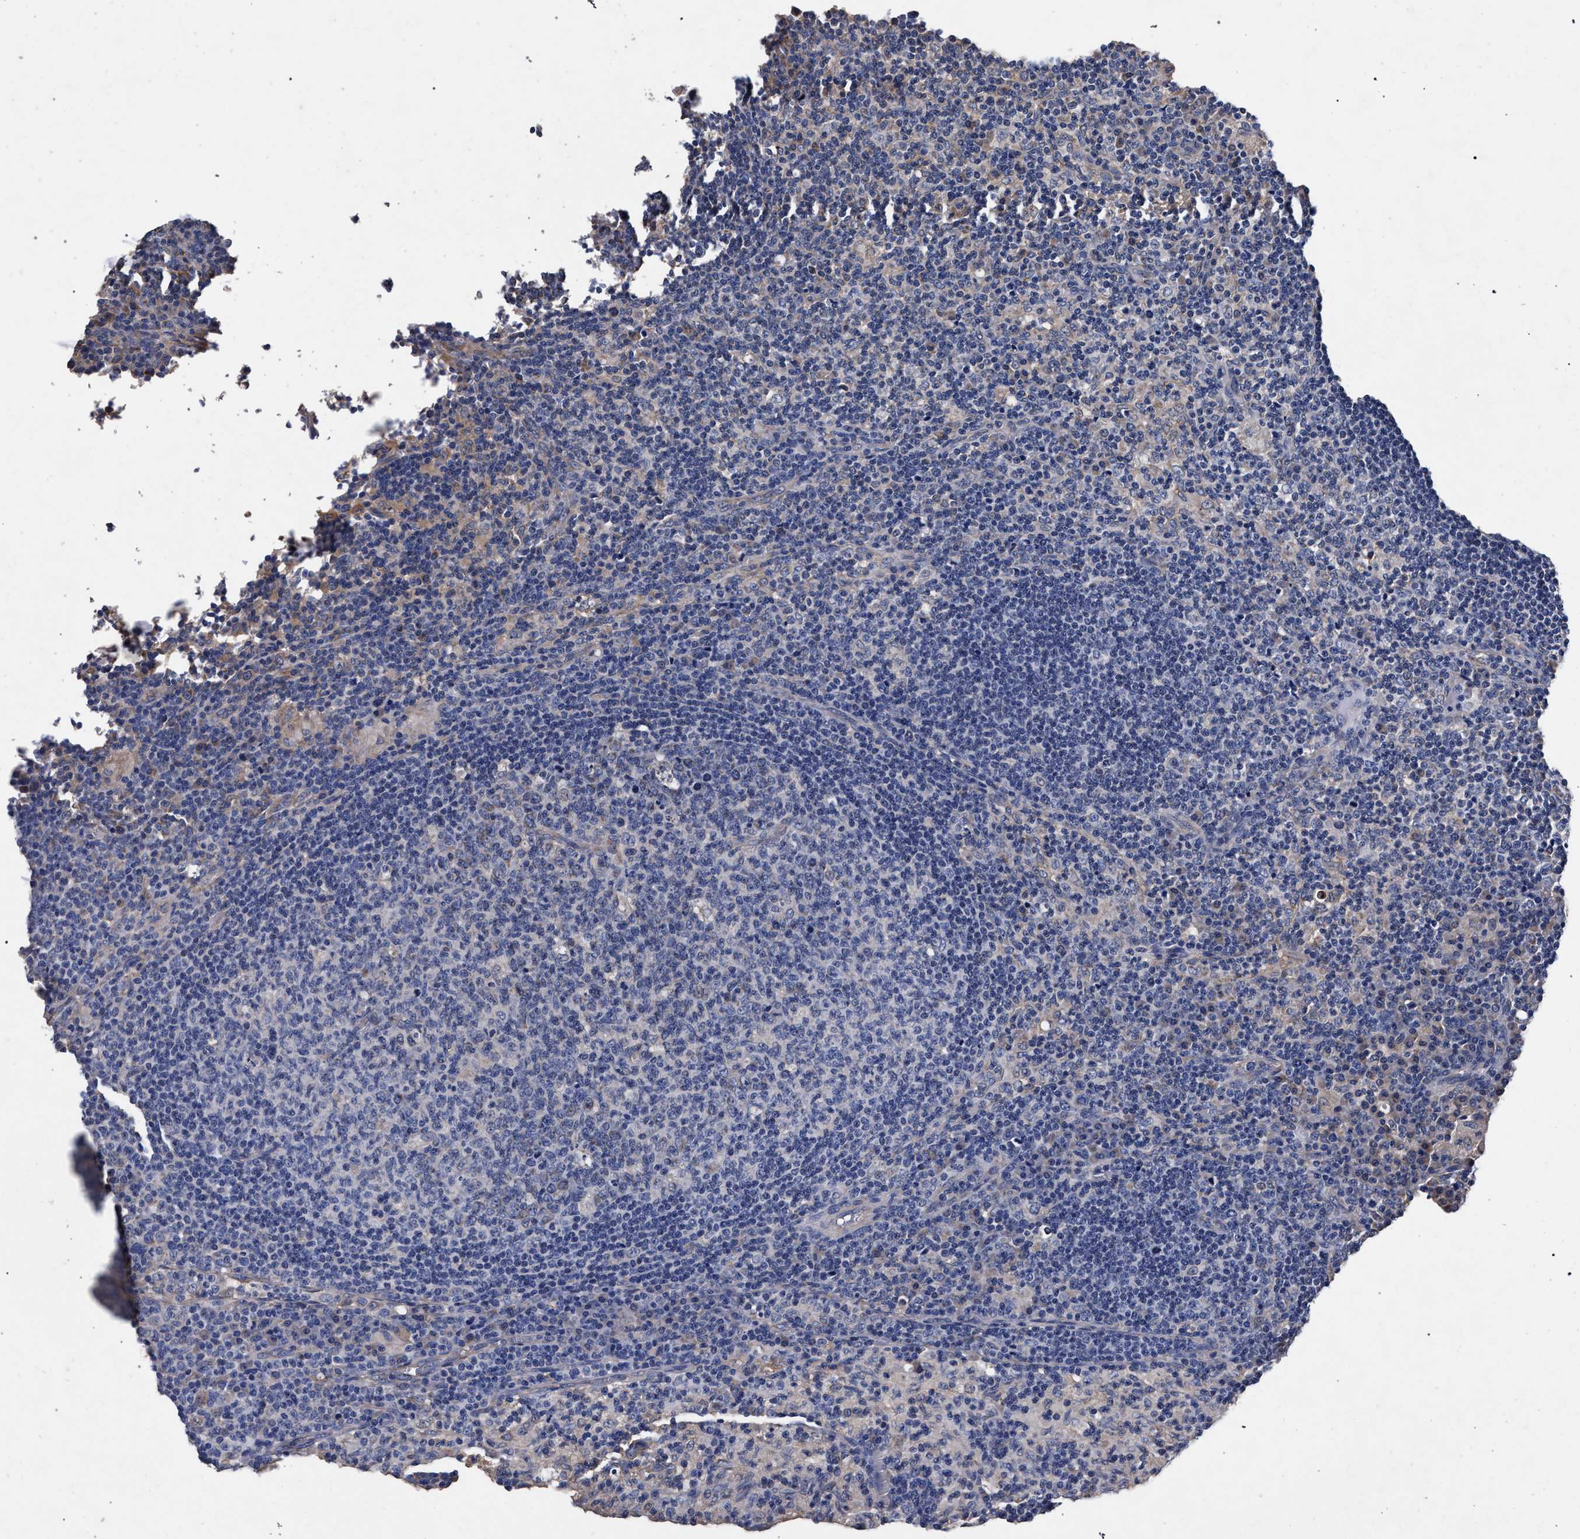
{"staining": {"intensity": "negative", "quantity": "none", "location": "none"}, "tissue": "lymph node", "cell_type": "Germinal center cells", "image_type": "normal", "snomed": [{"axis": "morphology", "description": "Normal tissue, NOS"}, {"axis": "morphology", "description": "Inflammation, NOS"}, {"axis": "topography", "description": "Lymph node"}], "caption": "The image demonstrates no significant positivity in germinal center cells of lymph node. (Stains: DAB immunohistochemistry with hematoxylin counter stain, Microscopy: brightfield microscopy at high magnification).", "gene": "CFAP95", "patient": {"sex": "male", "age": 55}}